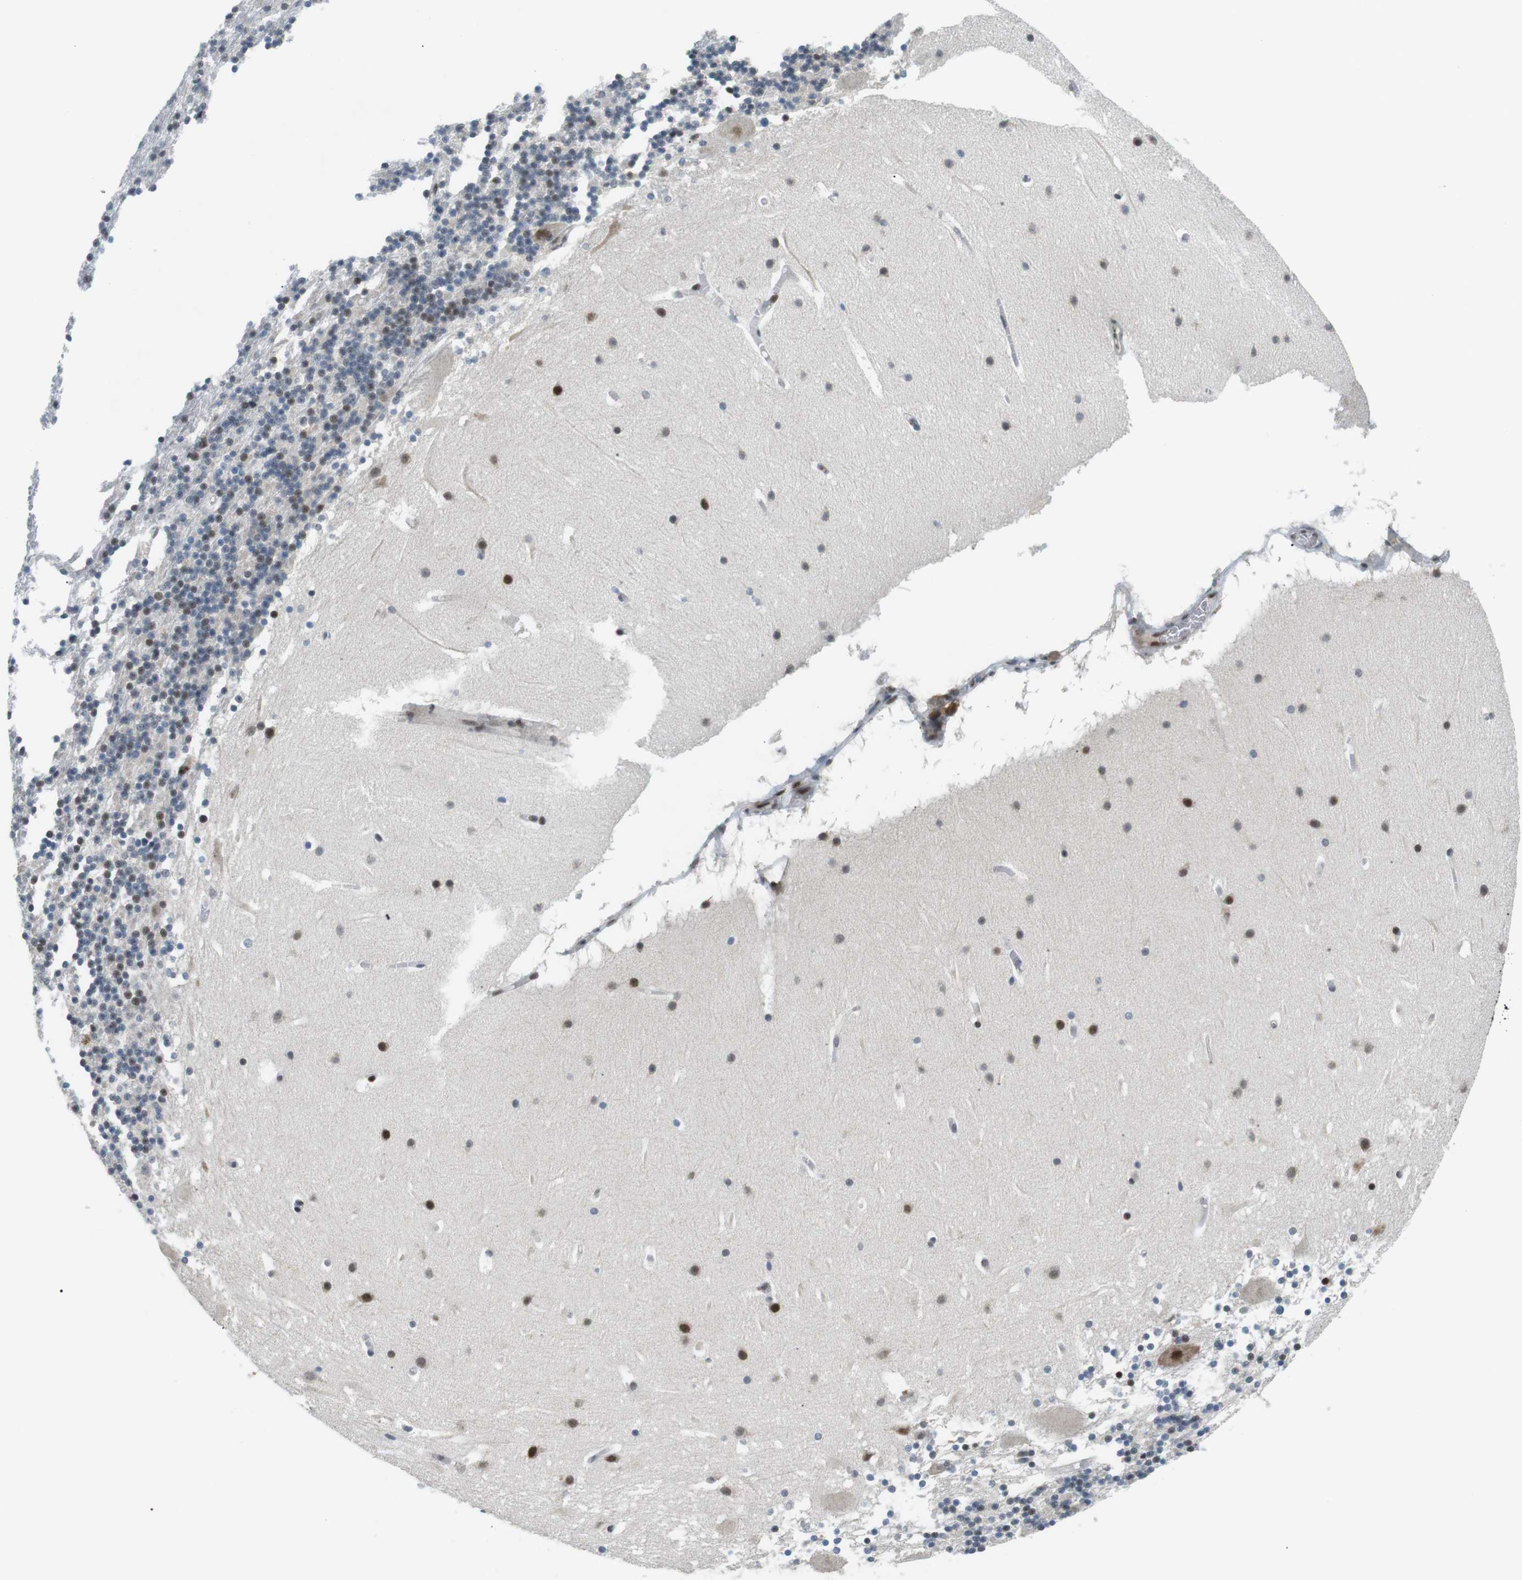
{"staining": {"intensity": "weak", "quantity": "25%-75%", "location": "nuclear"}, "tissue": "cerebellum", "cell_type": "Cells in granular layer", "image_type": "normal", "snomed": [{"axis": "morphology", "description": "Normal tissue, NOS"}, {"axis": "topography", "description": "Cerebellum"}], "caption": "The micrograph reveals immunohistochemical staining of unremarkable cerebellum. There is weak nuclear positivity is seen in about 25%-75% of cells in granular layer. (Brightfield microscopy of DAB IHC at high magnification).", "gene": "CDC27", "patient": {"sex": "male", "age": 45}}